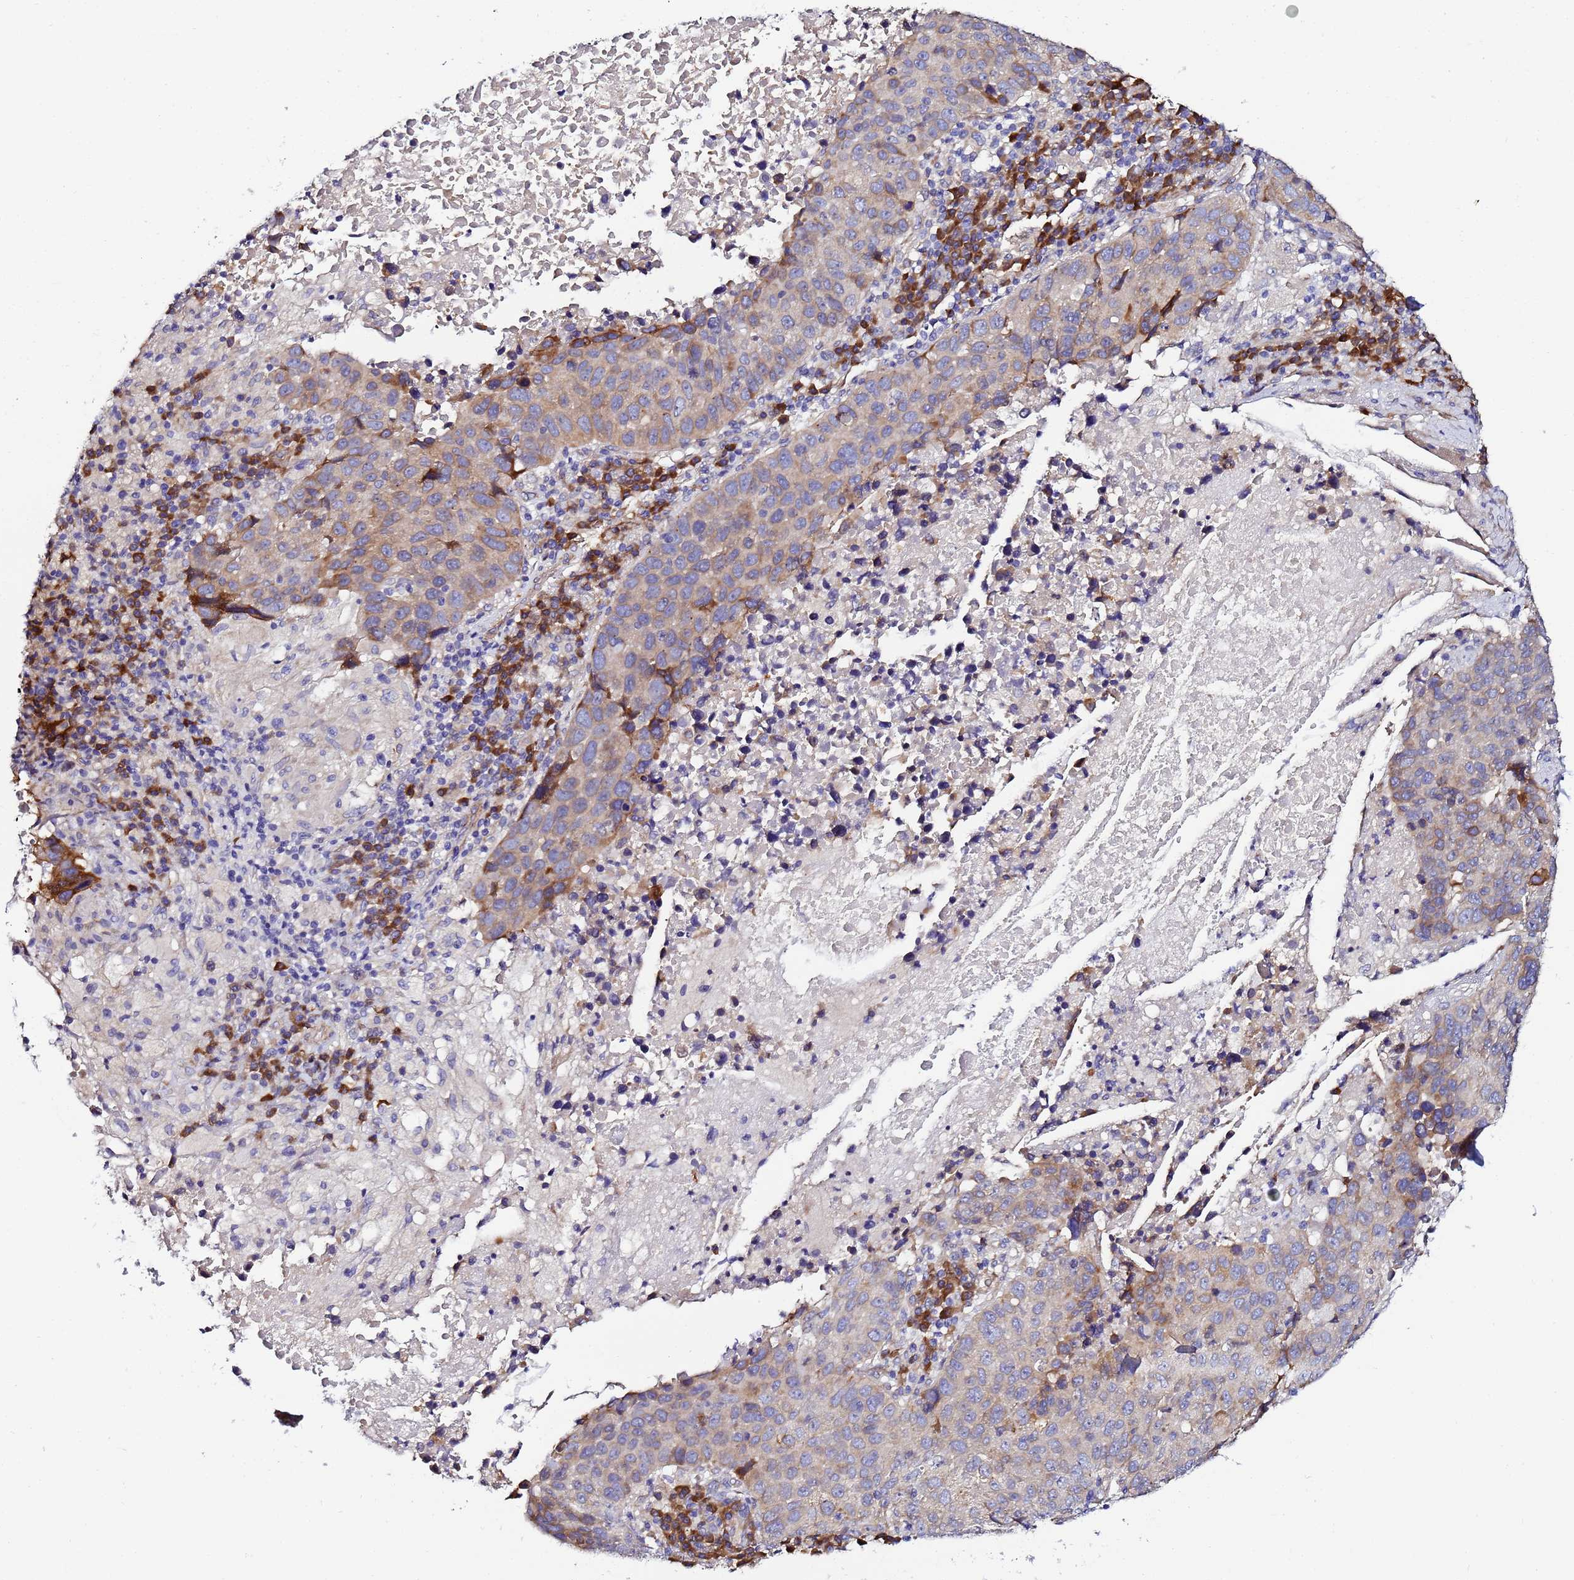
{"staining": {"intensity": "moderate", "quantity": "<25%", "location": "cytoplasmic/membranous"}, "tissue": "lung cancer", "cell_type": "Tumor cells", "image_type": "cancer", "snomed": [{"axis": "morphology", "description": "Squamous cell carcinoma, NOS"}, {"axis": "topography", "description": "Lung"}], "caption": "Lung cancer (squamous cell carcinoma) stained for a protein (brown) shows moderate cytoplasmic/membranous positive staining in about <25% of tumor cells.", "gene": "JRKL", "patient": {"sex": "male", "age": 73}}